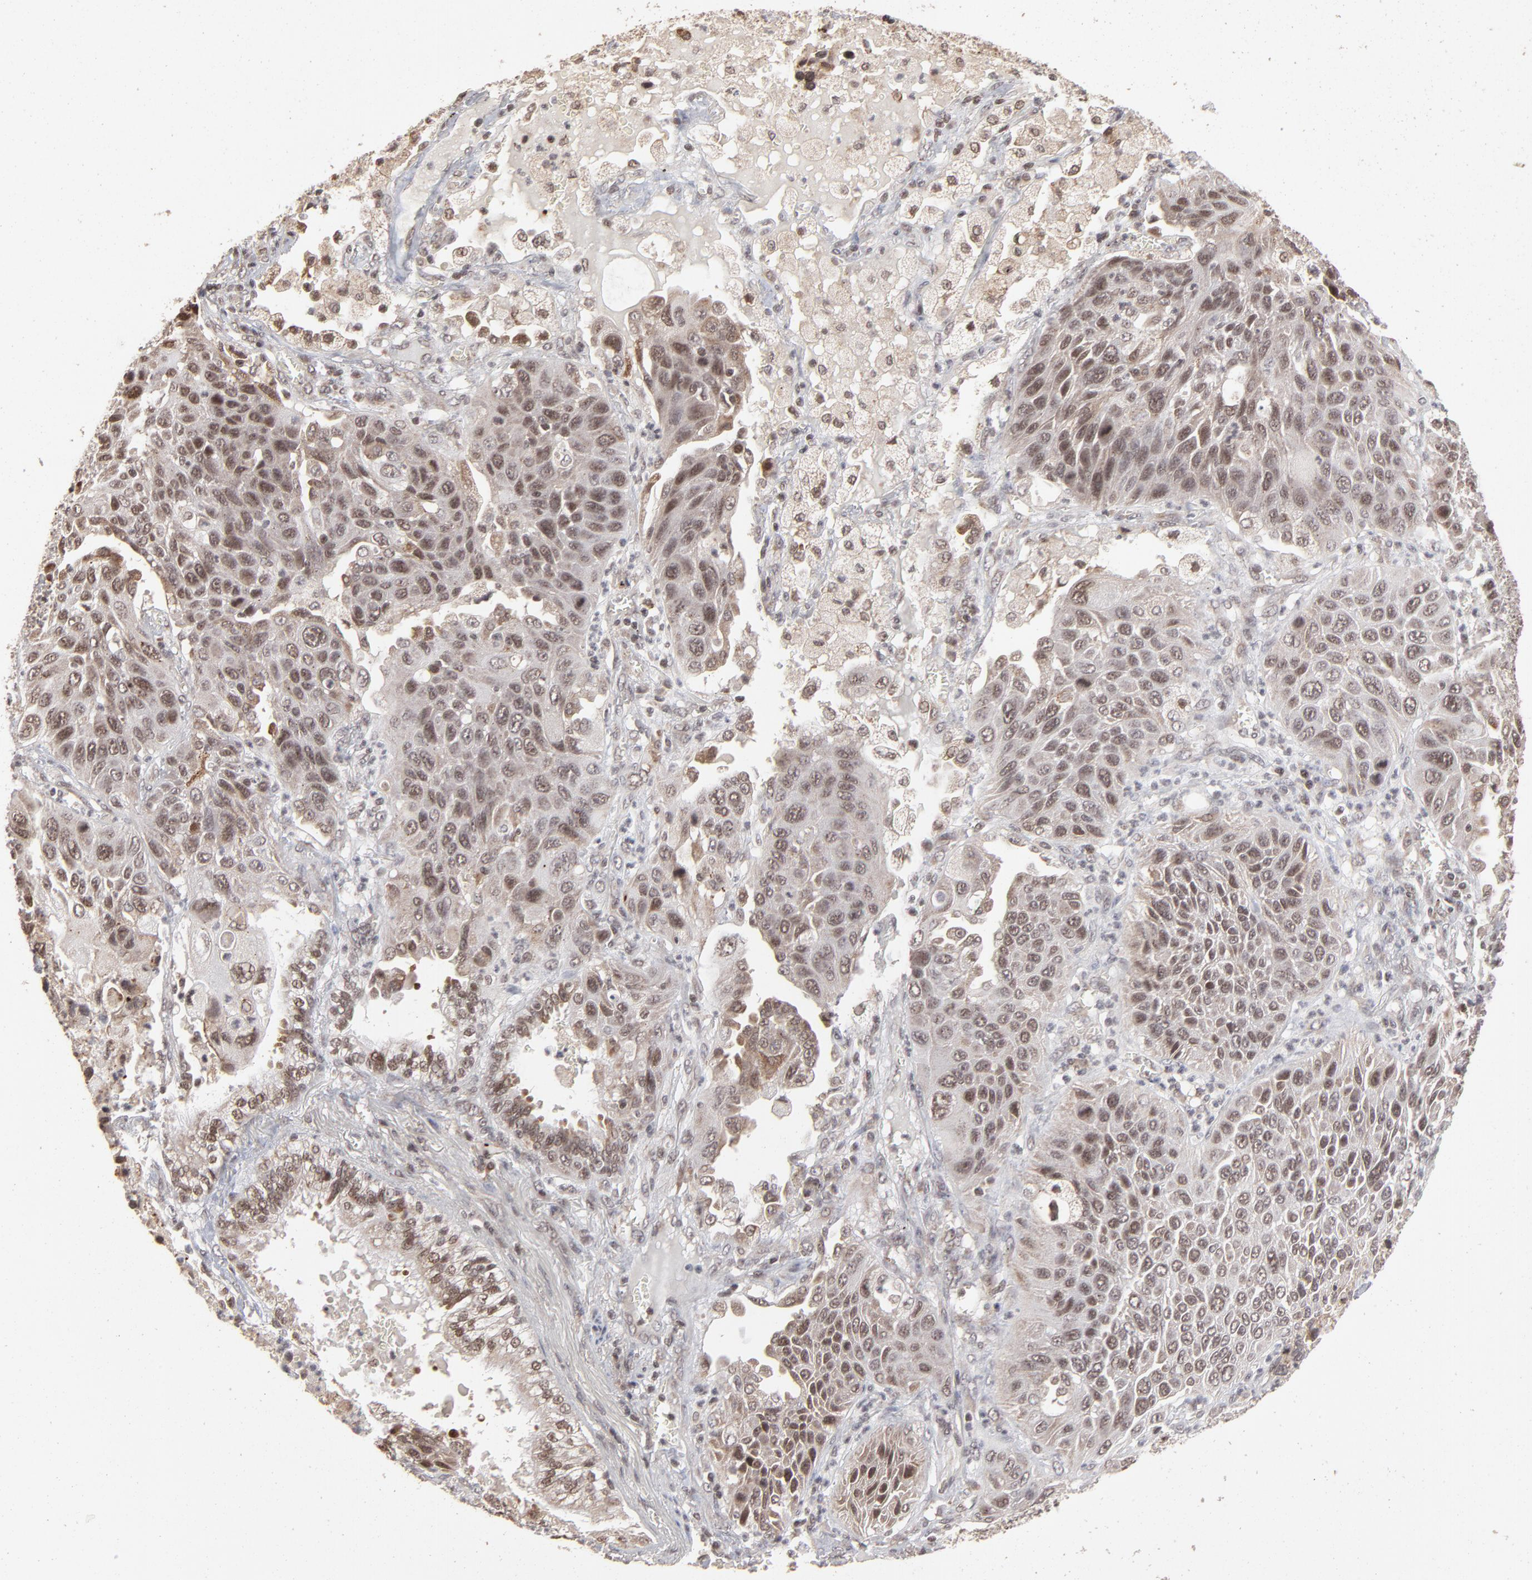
{"staining": {"intensity": "moderate", "quantity": ">75%", "location": "cytoplasmic/membranous,nuclear"}, "tissue": "lung cancer", "cell_type": "Tumor cells", "image_type": "cancer", "snomed": [{"axis": "morphology", "description": "Squamous cell carcinoma, NOS"}, {"axis": "topography", "description": "Lung"}], "caption": "Immunohistochemistry of human lung cancer (squamous cell carcinoma) displays medium levels of moderate cytoplasmic/membranous and nuclear positivity in about >75% of tumor cells.", "gene": "ARIH1", "patient": {"sex": "female", "age": 76}}